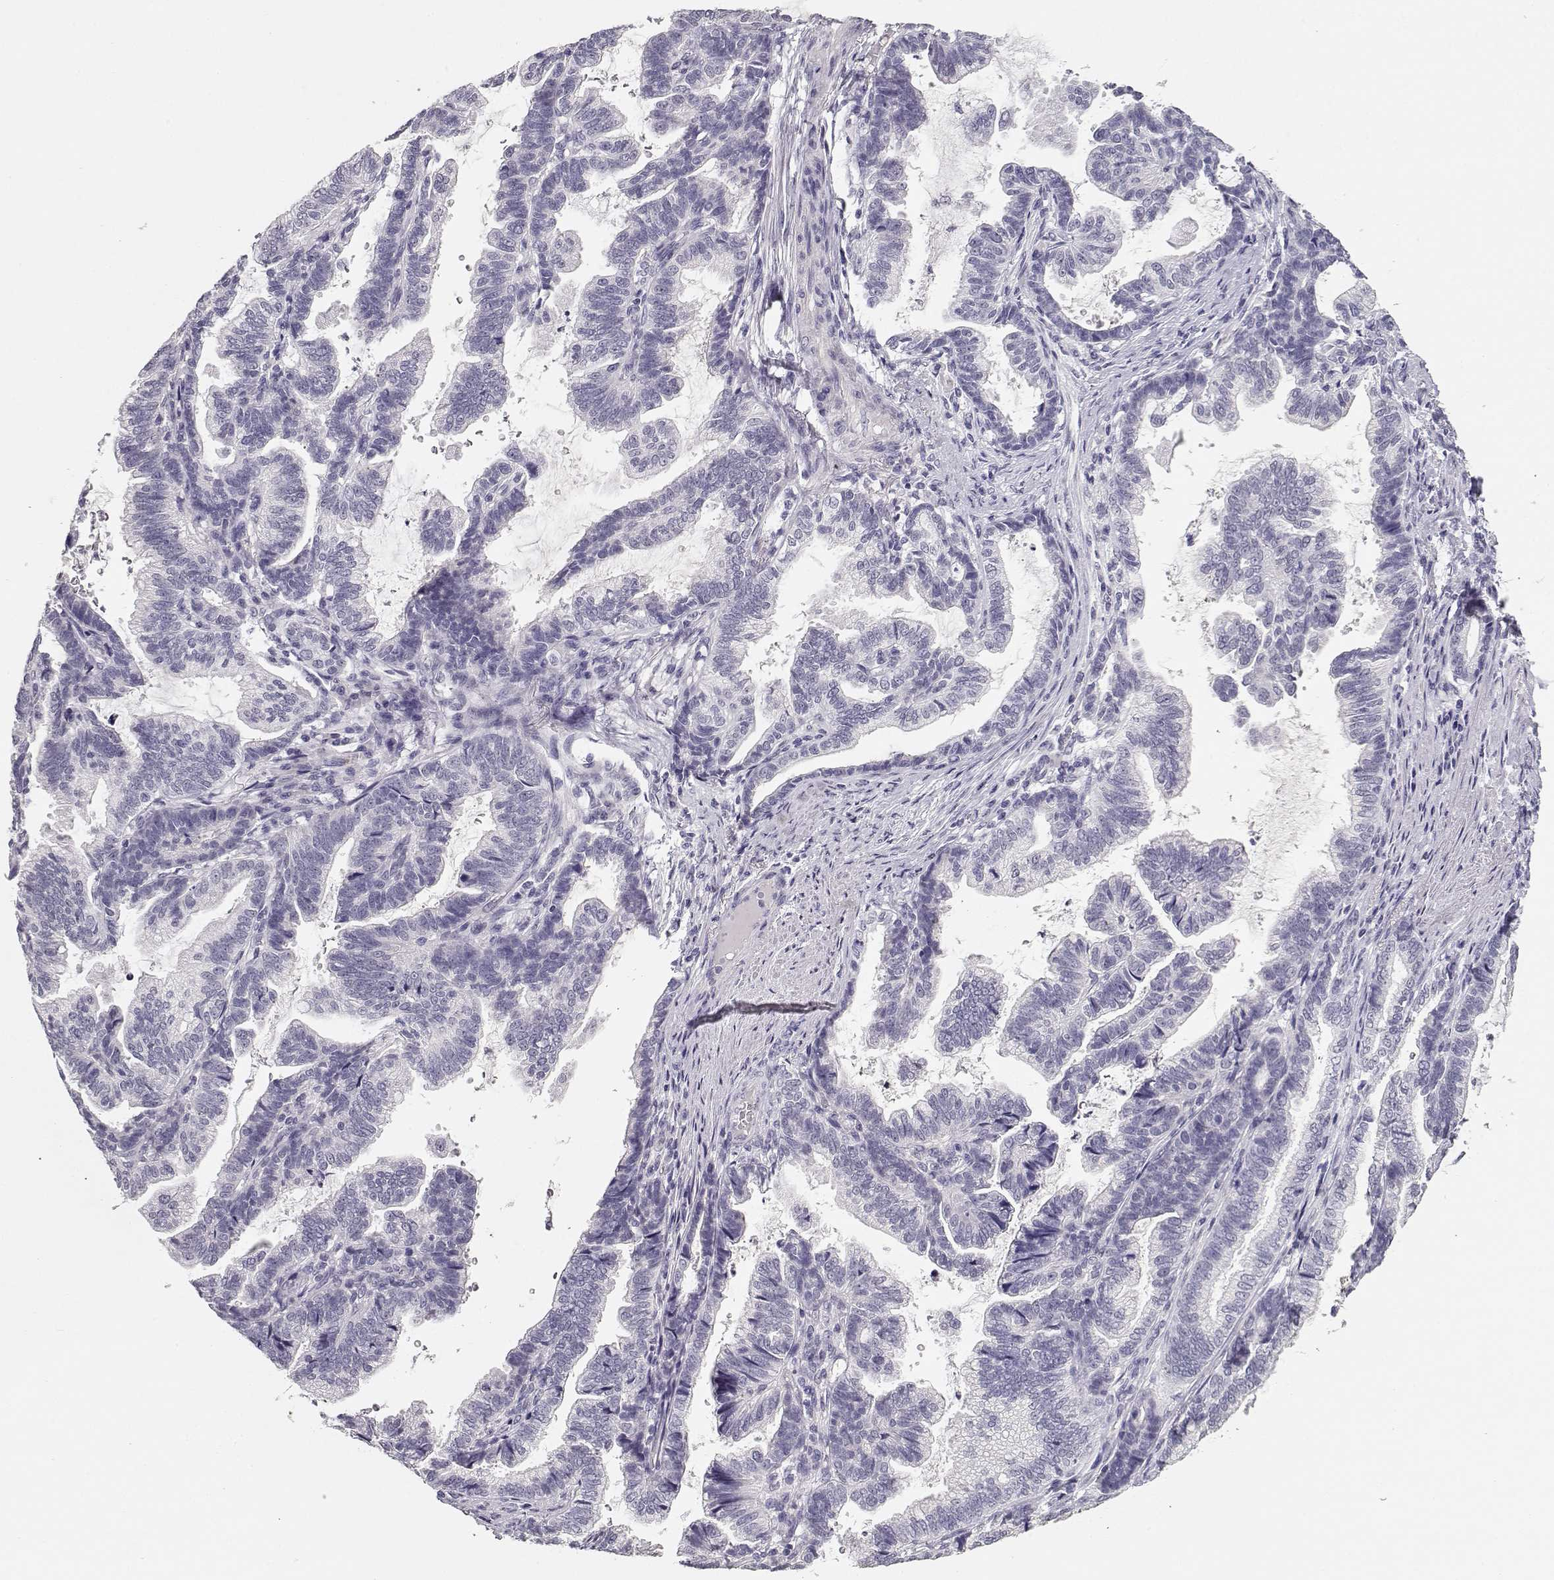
{"staining": {"intensity": "negative", "quantity": "none", "location": "none"}, "tissue": "stomach cancer", "cell_type": "Tumor cells", "image_type": "cancer", "snomed": [{"axis": "morphology", "description": "Adenocarcinoma, NOS"}, {"axis": "topography", "description": "Stomach"}], "caption": "An immunohistochemistry photomicrograph of stomach cancer is shown. There is no staining in tumor cells of stomach cancer. (DAB IHC with hematoxylin counter stain).", "gene": "MAGEC1", "patient": {"sex": "male", "age": 83}}